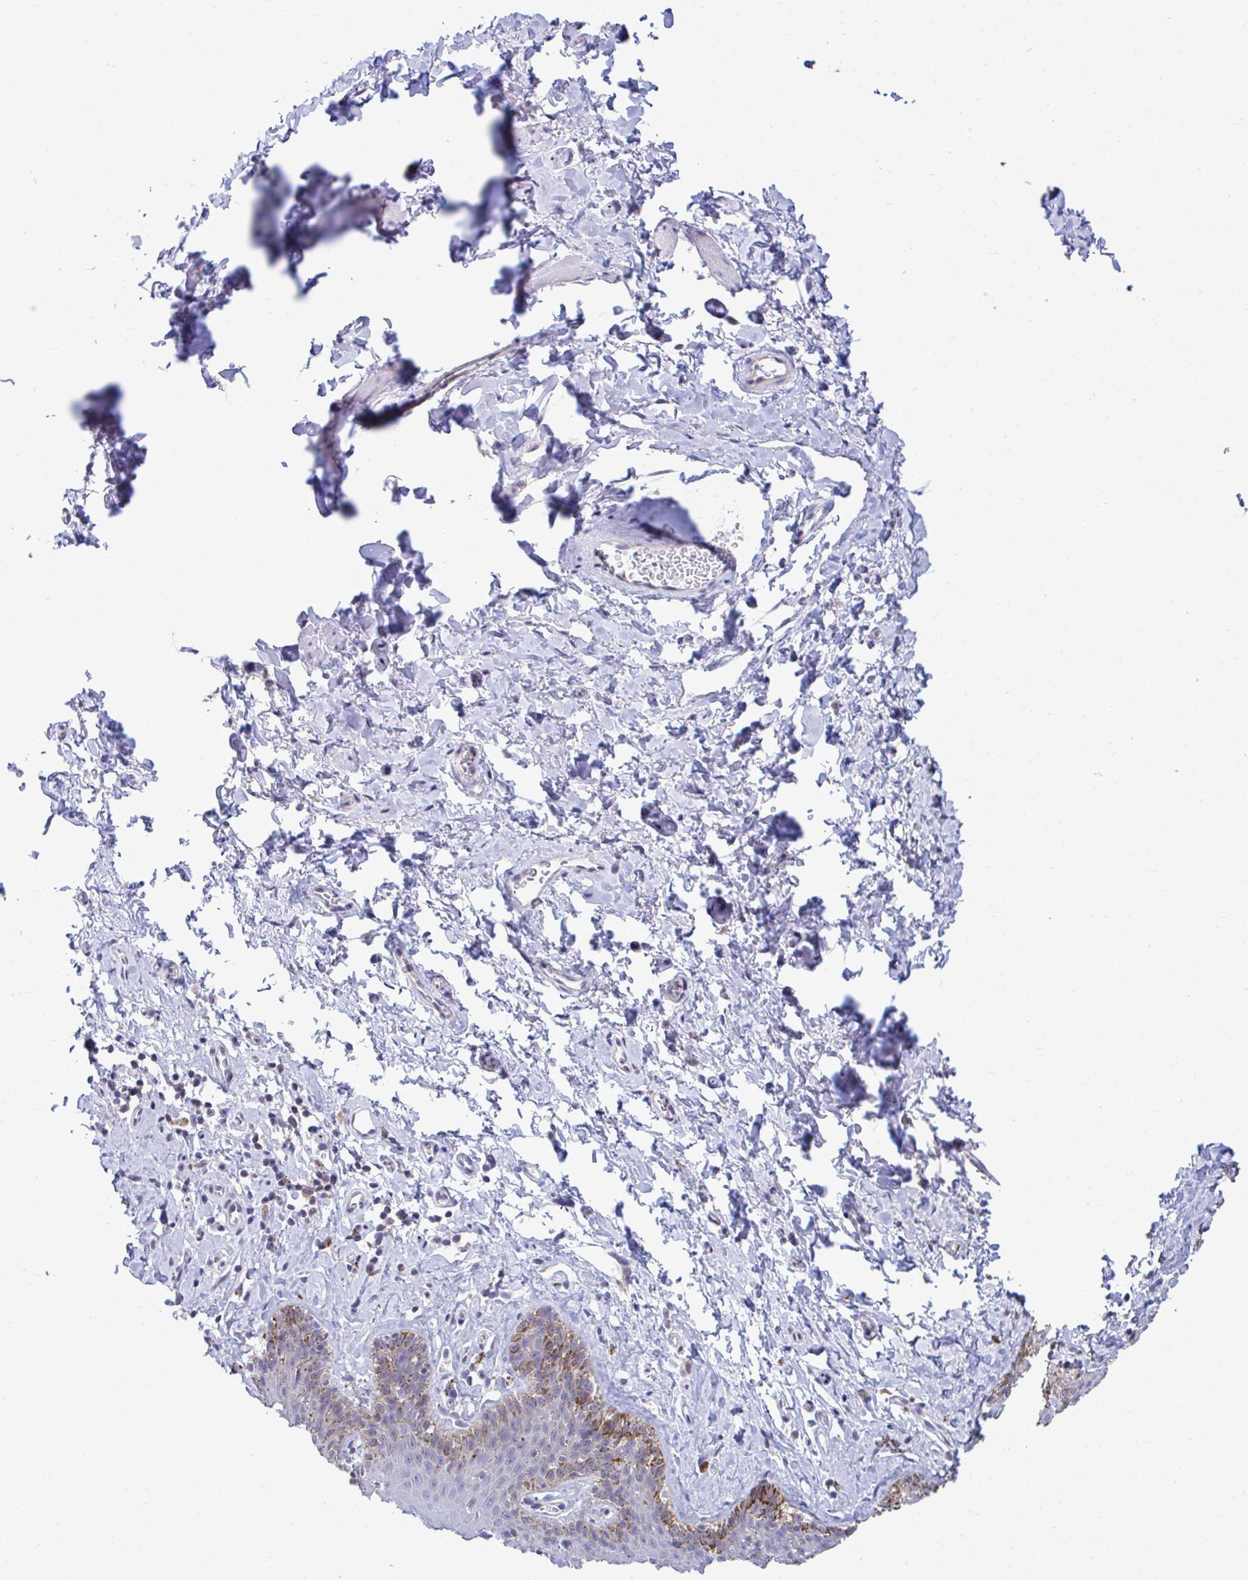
{"staining": {"intensity": "moderate", "quantity": "<25%", "location": "cytoplasmic/membranous"}, "tissue": "skin", "cell_type": "Epidermal cells", "image_type": "normal", "snomed": [{"axis": "morphology", "description": "Normal tissue, NOS"}, {"axis": "topography", "description": "Vulva"}, {"axis": "topography", "description": "Peripheral nerve tissue"}], "caption": "Benign skin reveals moderate cytoplasmic/membranous positivity in approximately <25% of epidermal cells, visualized by immunohistochemistry. (Stains: DAB in brown, nuclei in blue, Microscopy: brightfield microscopy at high magnification).", "gene": "PIGK", "patient": {"sex": "female", "age": 66}}